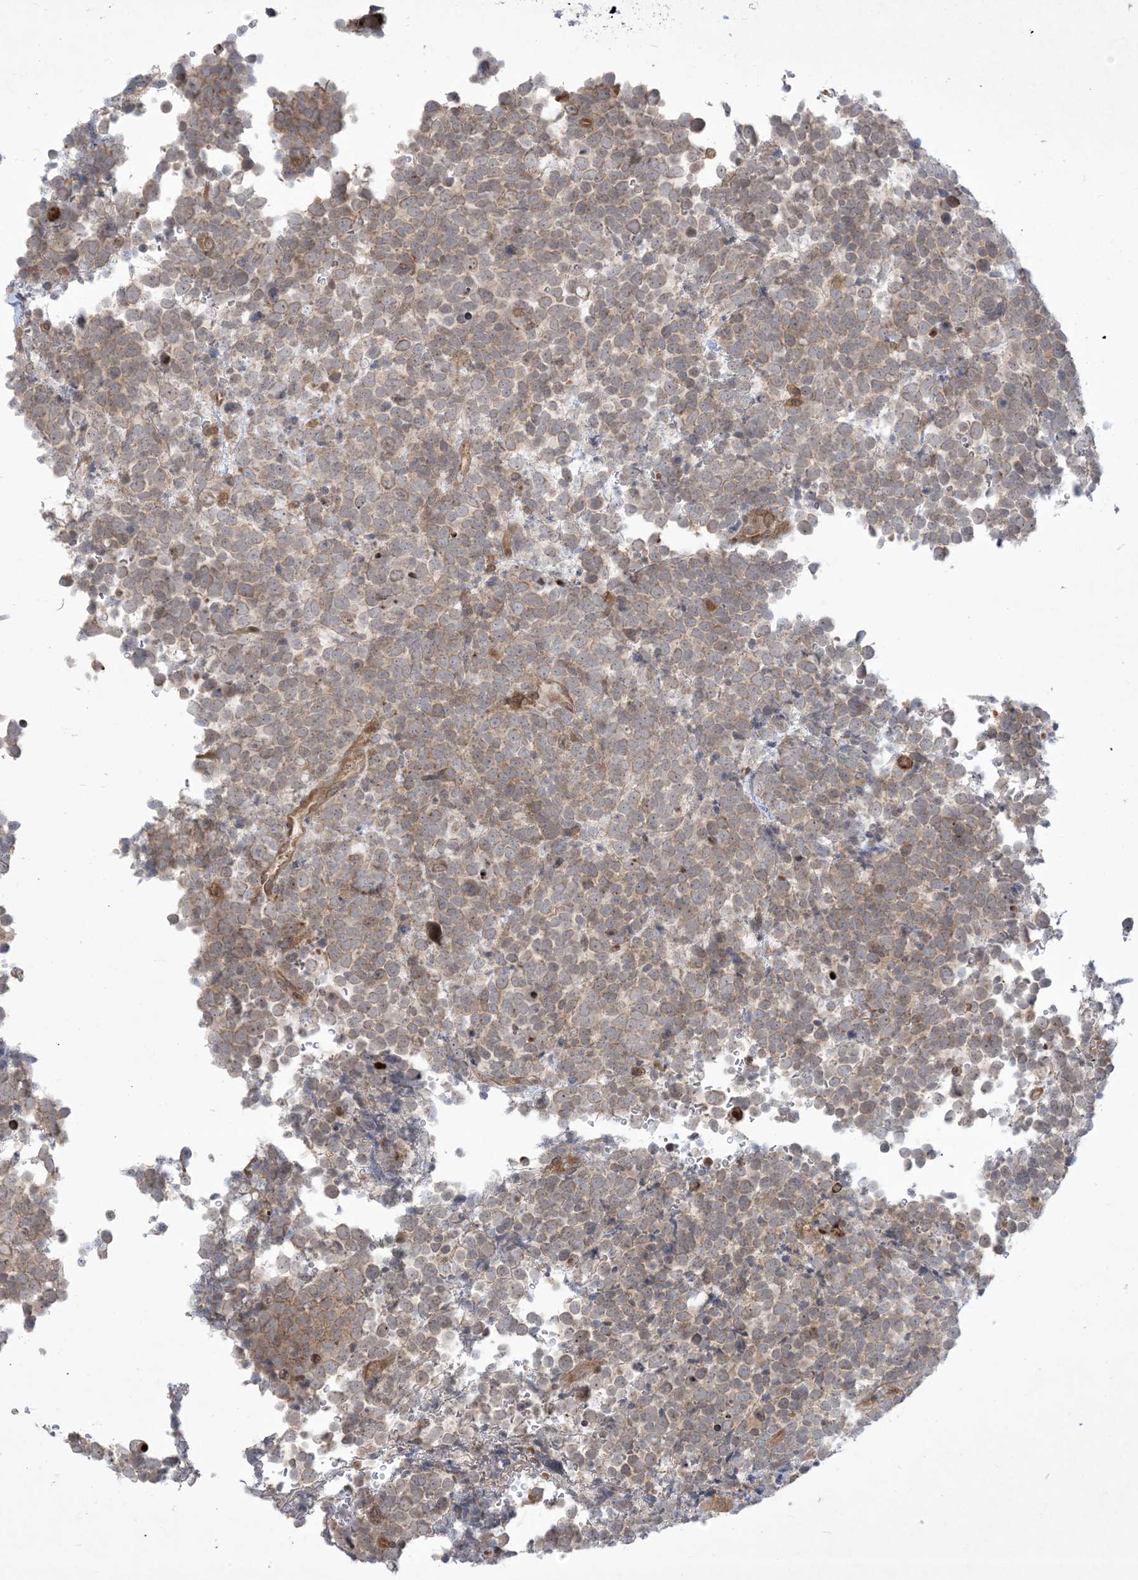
{"staining": {"intensity": "strong", "quantity": "<25%", "location": "cytoplasmic/membranous"}, "tissue": "urothelial cancer", "cell_type": "Tumor cells", "image_type": "cancer", "snomed": [{"axis": "morphology", "description": "Urothelial carcinoma, High grade"}, {"axis": "topography", "description": "Urinary bladder"}], "caption": "Urothelial cancer stained for a protein displays strong cytoplasmic/membranous positivity in tumor cells. (brown staining indicates protein expression, while blue staining denotes nuclei).", "gene": "SOGA3", "patient": {"sex": "female", "age": 82}}